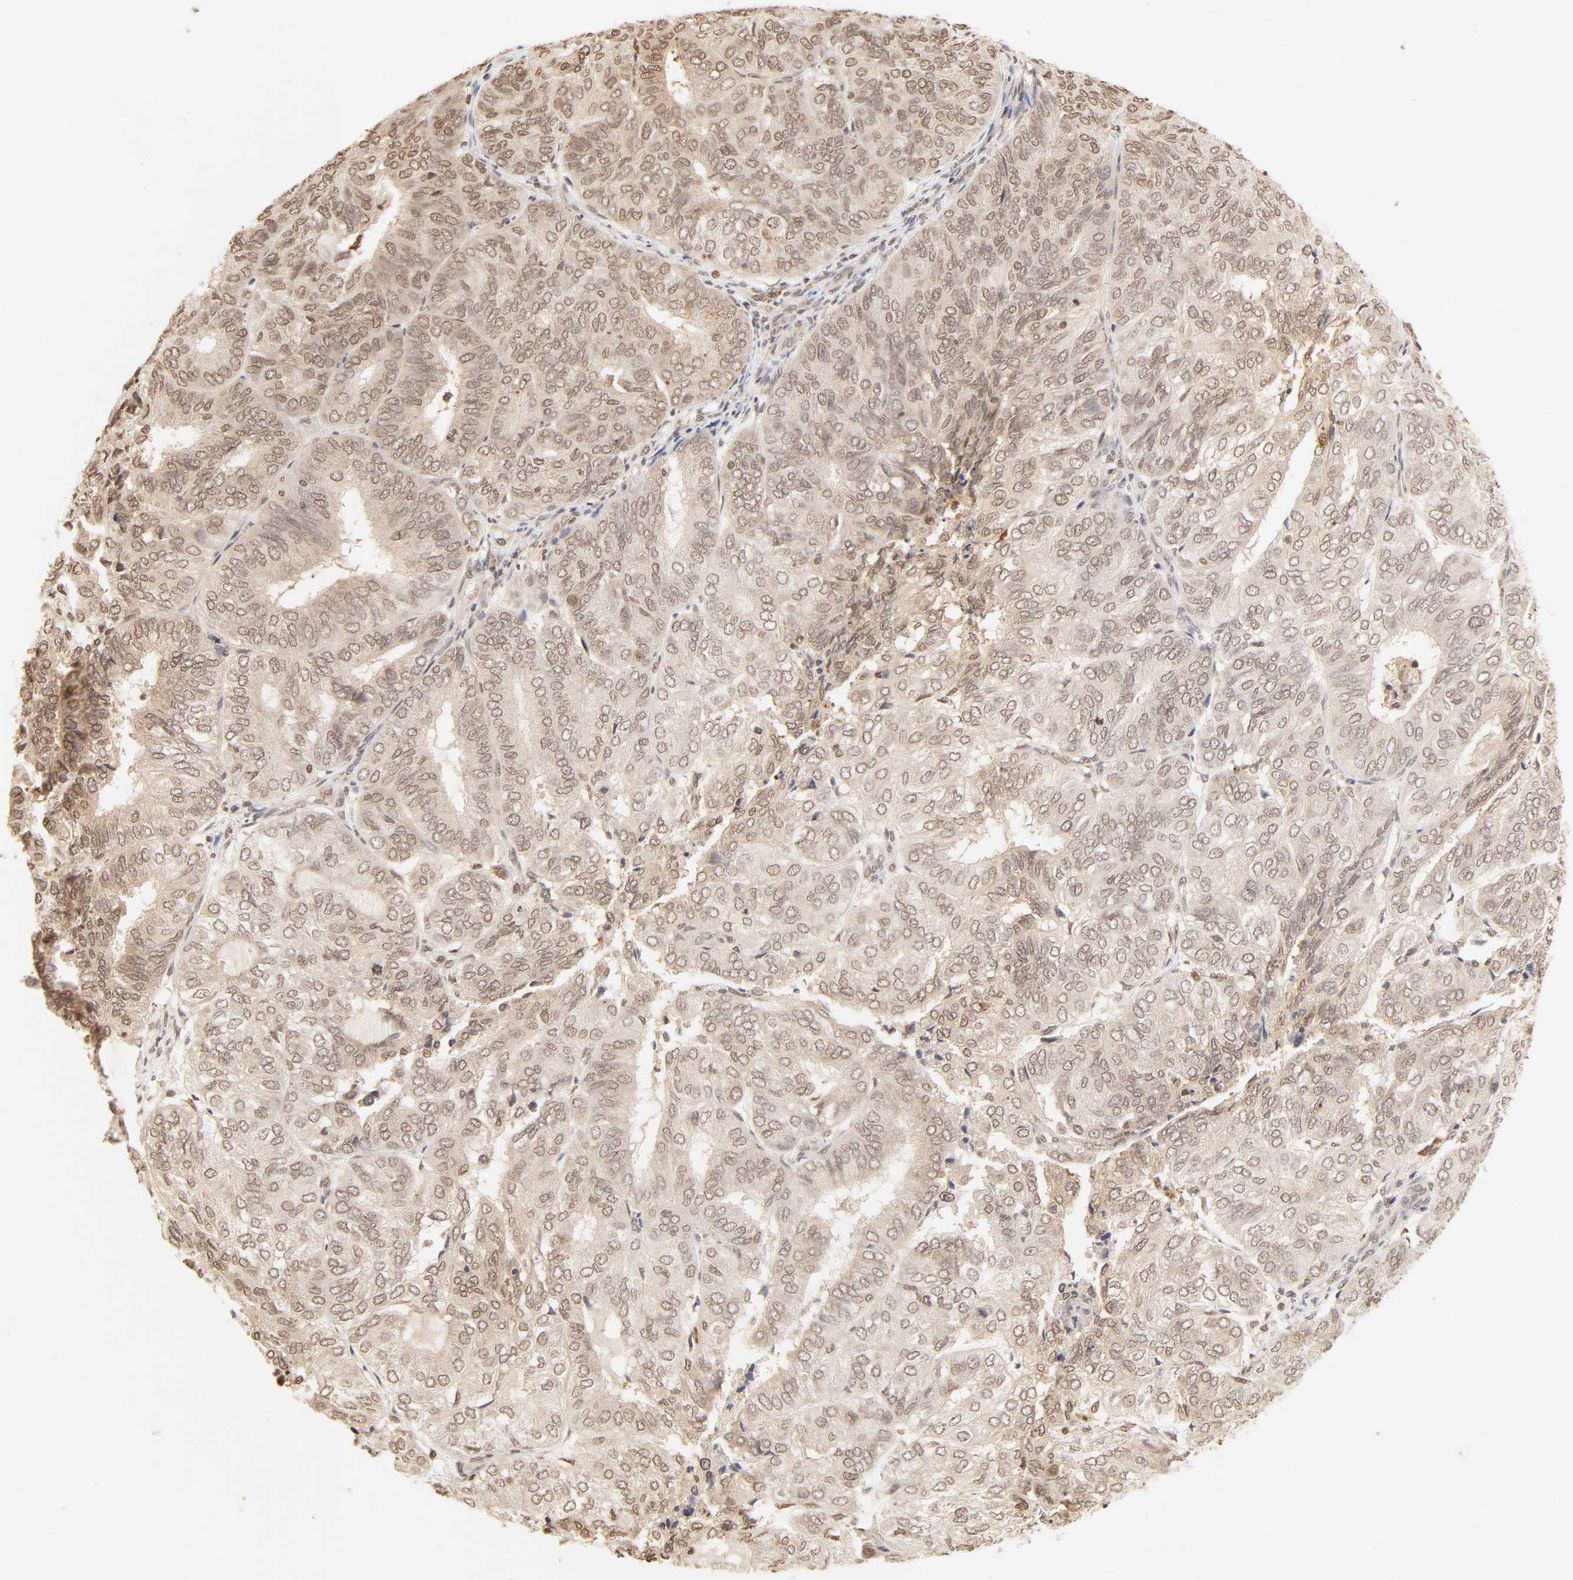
{"staining": {"intensity": "moderate", "quantity": ">75%", "location": "cytoplasmic/membranous,nuclear"}, "tissue": "endometrial cancer", "cell_type": "Tumor cells", "image_type": "cancer", "snomed": [{"axis": "morphology", "description": "Adenocarcinoma, NOS"}, {"axis": "topography", "description": "Uterus"}], "caption": "Tumor cells exhibit medium levels of moderate cytoplasmic/membranous and nuclear staining in approximately >75% of cells in endometrial cancer (adenocarcinoma).", "gene": "TBL1X", "patient": {"sex": "female", "age": 60}}